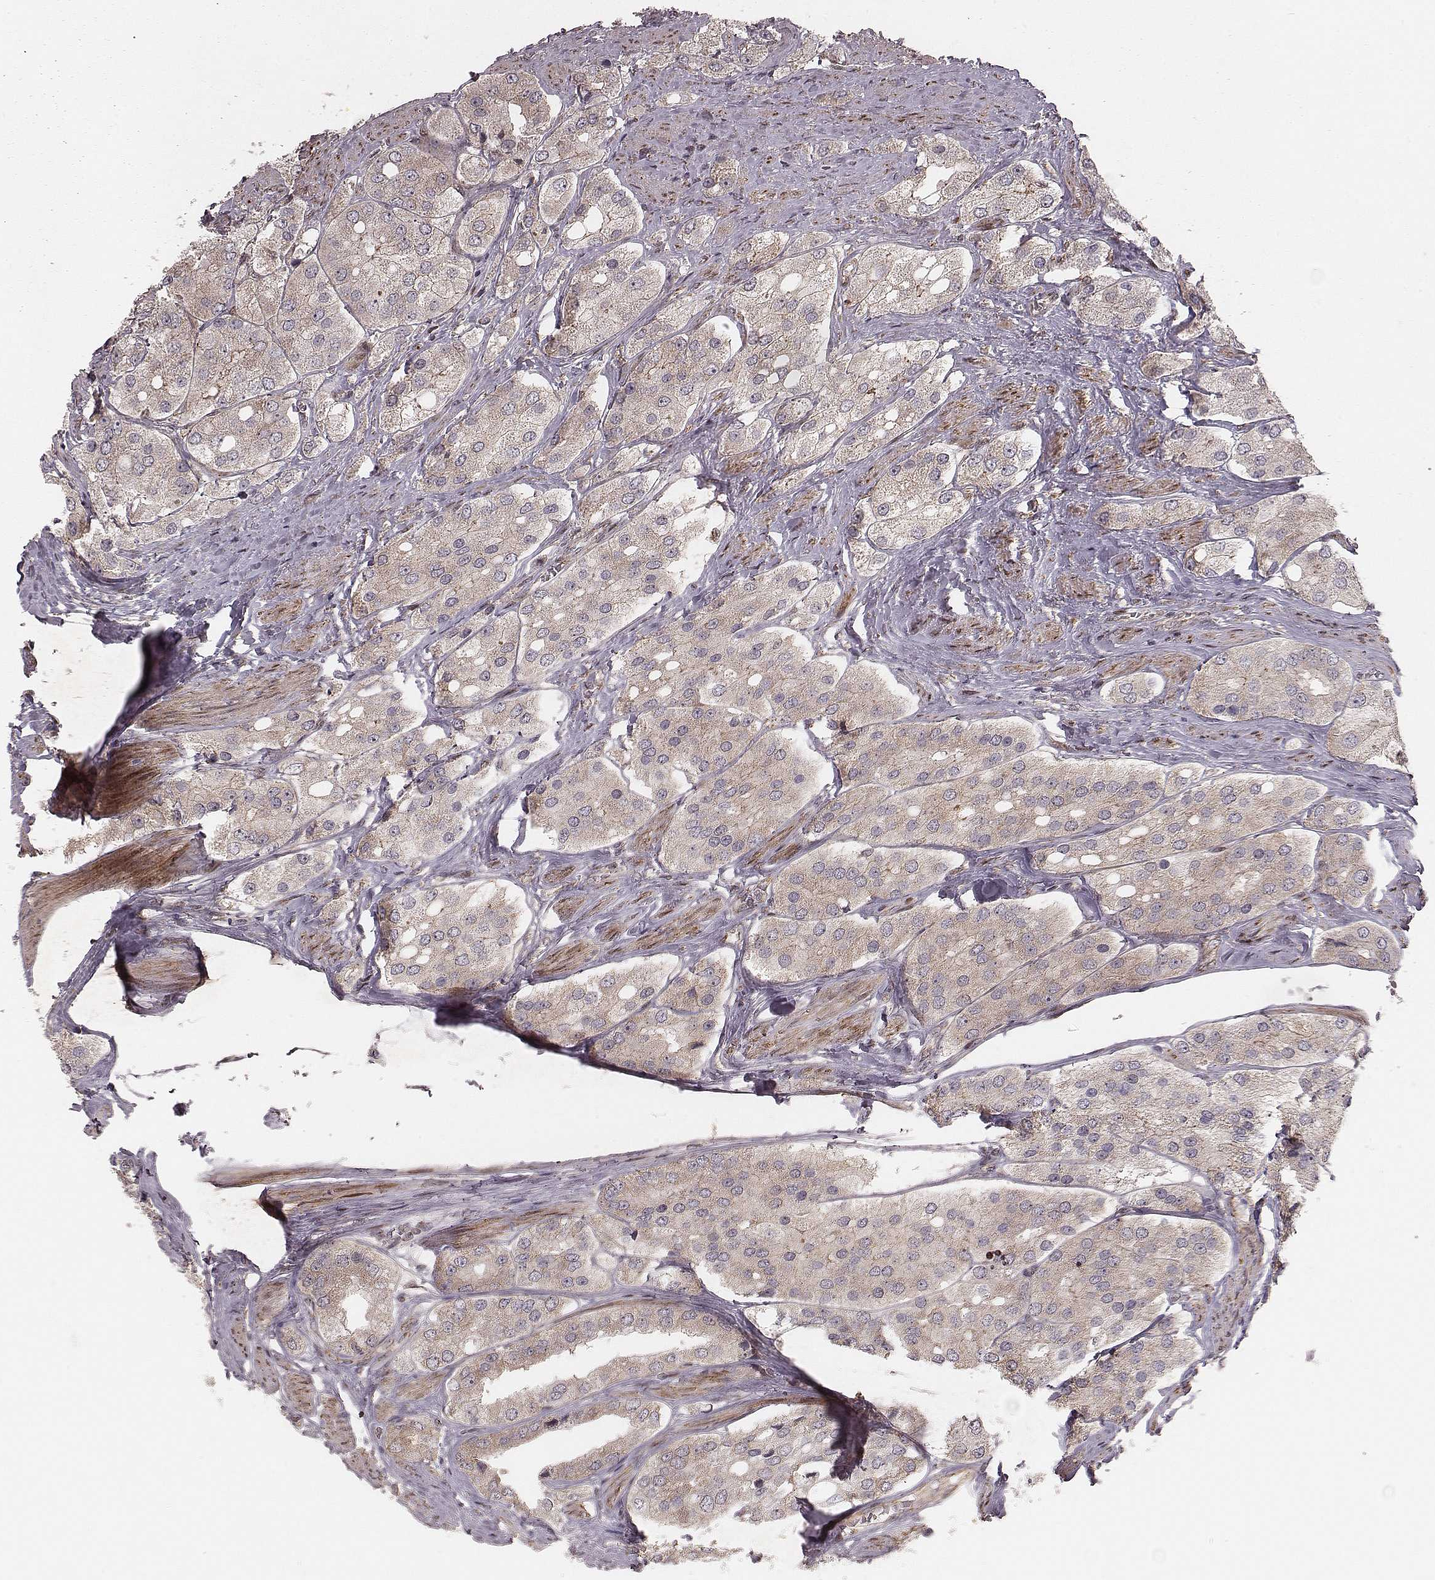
{"staining": {"intensity": "weak", "quantity": "<25%", "location": "cytoplasmic/membranous"}, "tissue": "prostate cancer", "cell_type": "Tumor cells", "image_type": "cancer", "snomed": [{"axis": "morphology", "description": "Adenocarcinoma, Low grade"}, {"axis": "topography", "description": "Prostate"}], "caption": "A photomicrograph of human low-grade adenocarcinoma (prostate) is negative for staining in tumor cells.", "gene": "NDUFA7", "patient": {"sex": "male", "age": 69}}